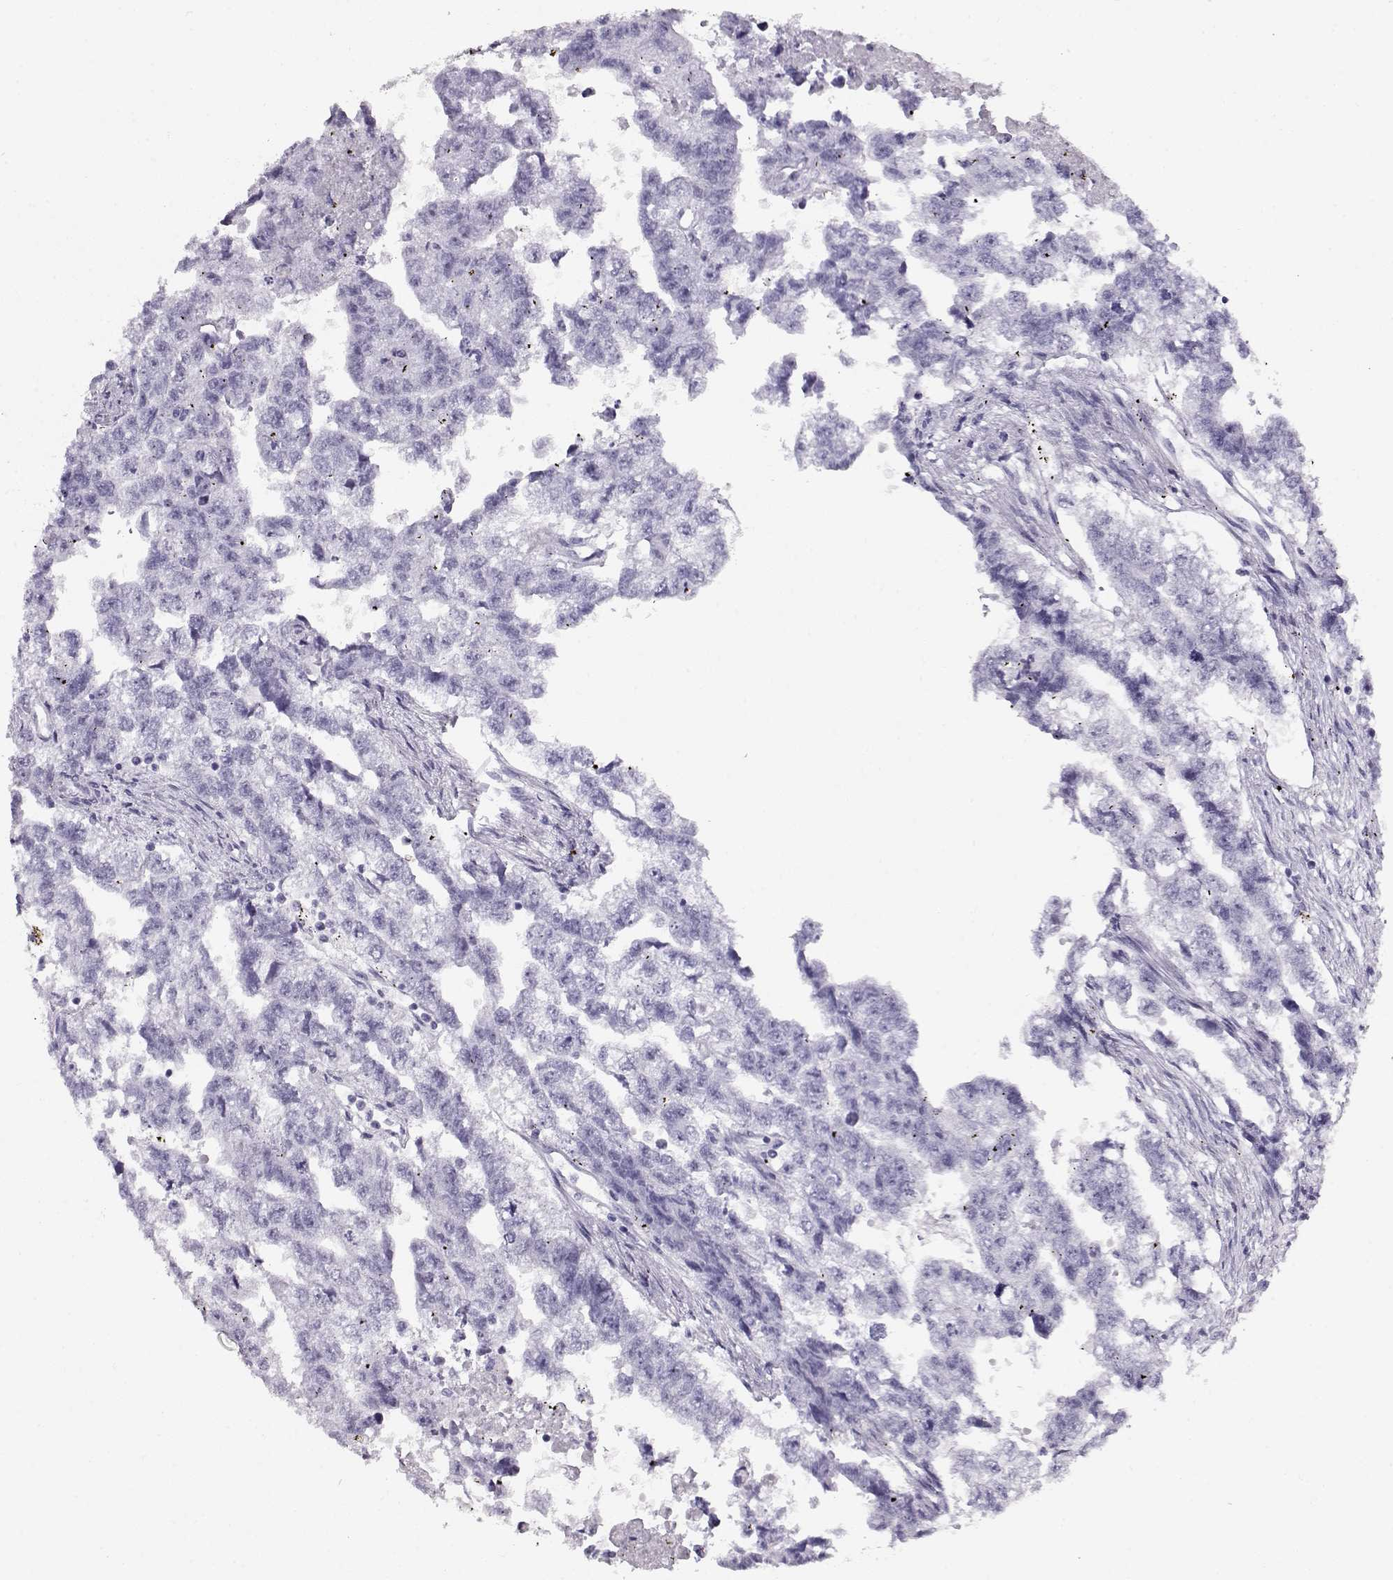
{"staining": {"intensity": "negative", "quantity": "none", "location": "none"}, "tissue": "testis cancer", "cell_type": "Tumor cells", "image_type": "cancer", "snomed": [{"axis": "morphology", "description": "Carcinoma, Embryonal, NOS"}, {"axis": "morphology", "description": "Teratoma, malignant, NOS"}, {"axis": "topography", "description": "Testis"}], "caption": "Immunohistochemistry of testis cancer displays no staining in tumor cells.", "gene": "ACTN2", "patient": {"sex": "male", "age": 44}}